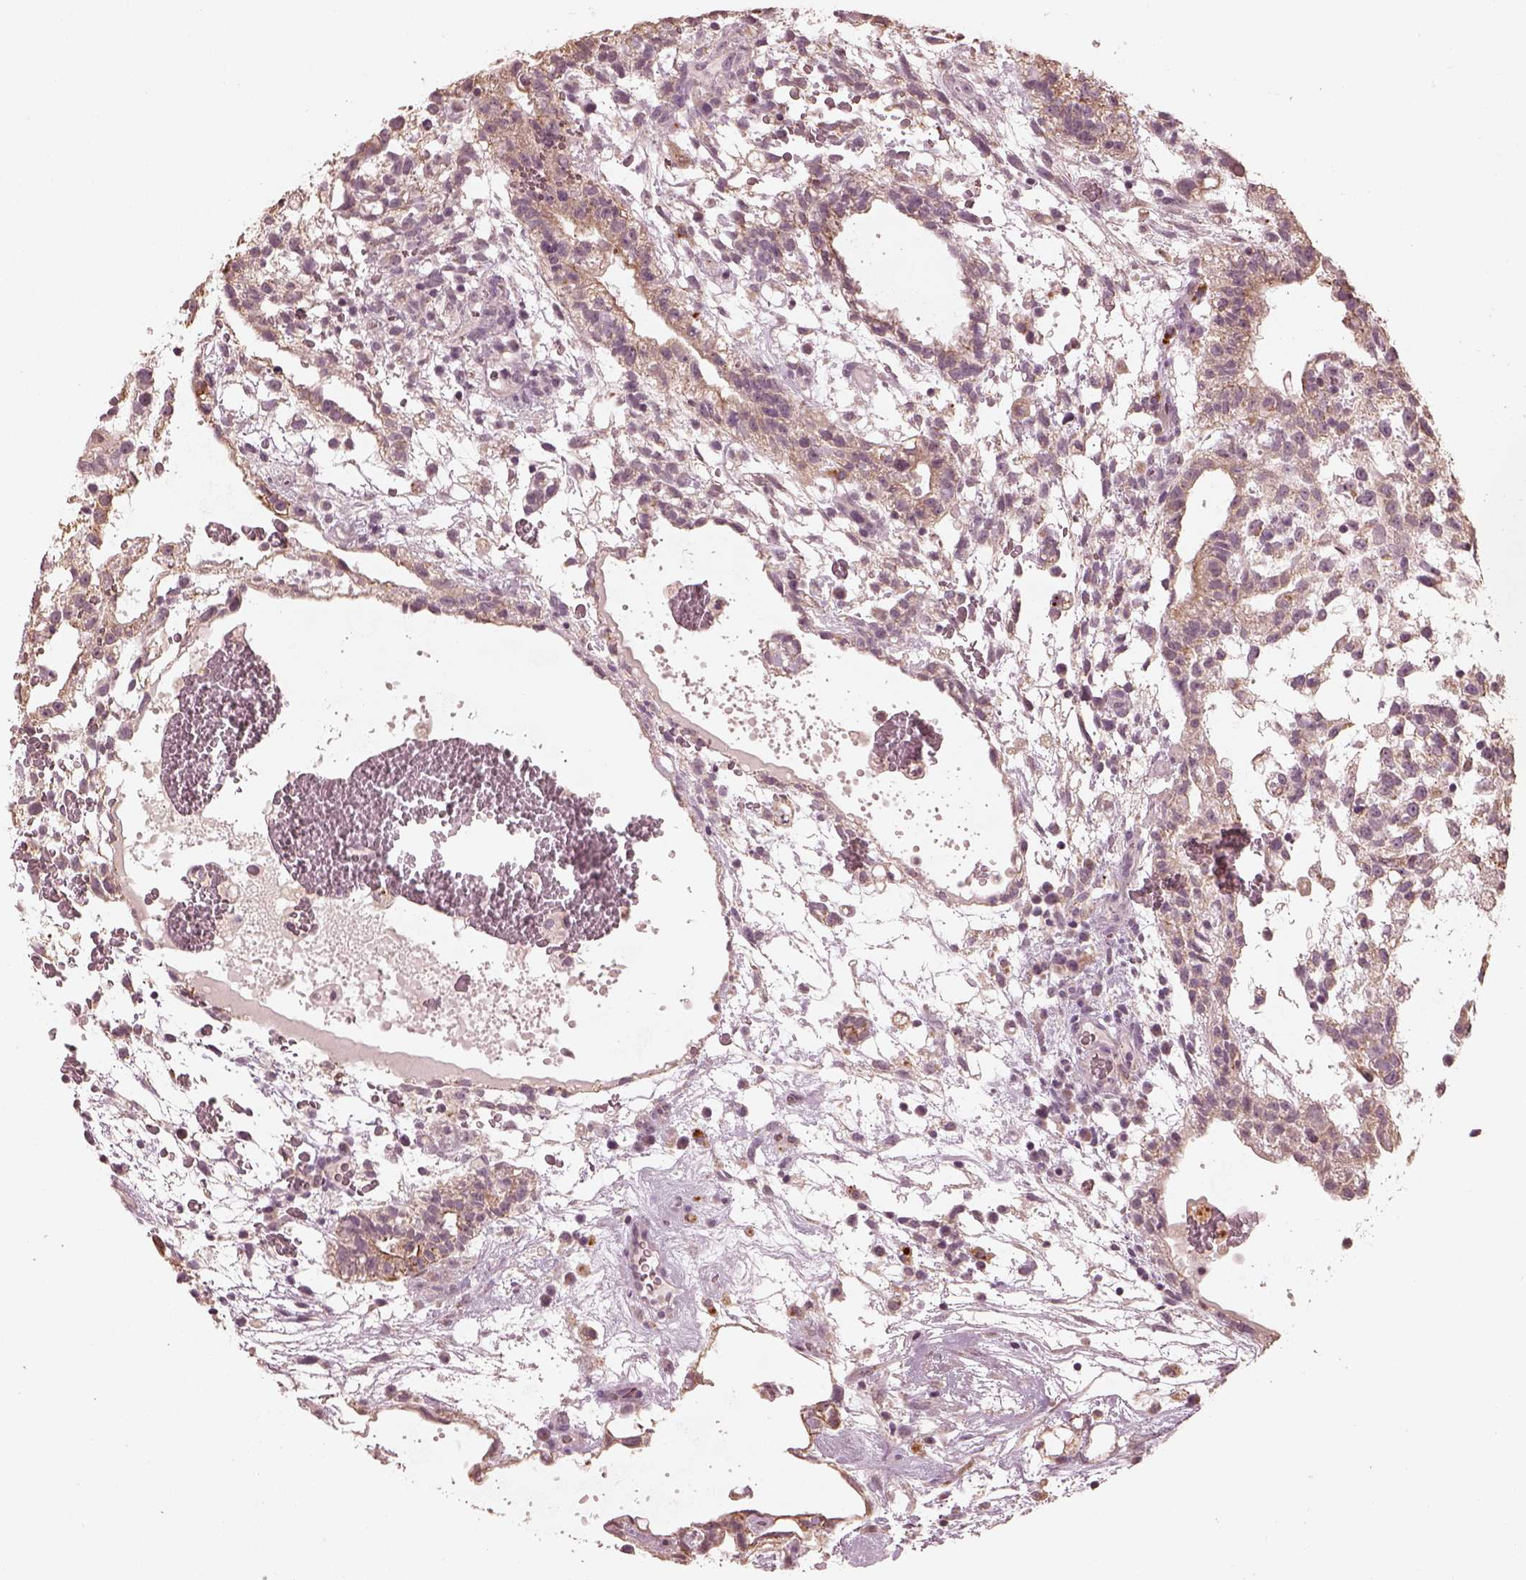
{"staining": {"intensity": "moderate", "quantity": "<25%", "location": "cytoplasmic/membranous"}, "tissue": "testis cancer", "cell_type": "Tumor cells", "image_type": "cancer", "snomed": [{"axis": "morphology", "description": "Normal tissue, NOS"}, {"axis": "morphology", "description": "Carcinoma, Embryonal, NOS"}, {"axis": "topography", "description": "Testis"}], "caption": "This photomicrograph shows immunohistochemistry (IHC) staining of testis cancer, with low moderate cytoplasmic/membranous expression in about <25% of tumor cells.", "gene": "SLC25A46", "patient": {"sex": "male", "age": 32}}